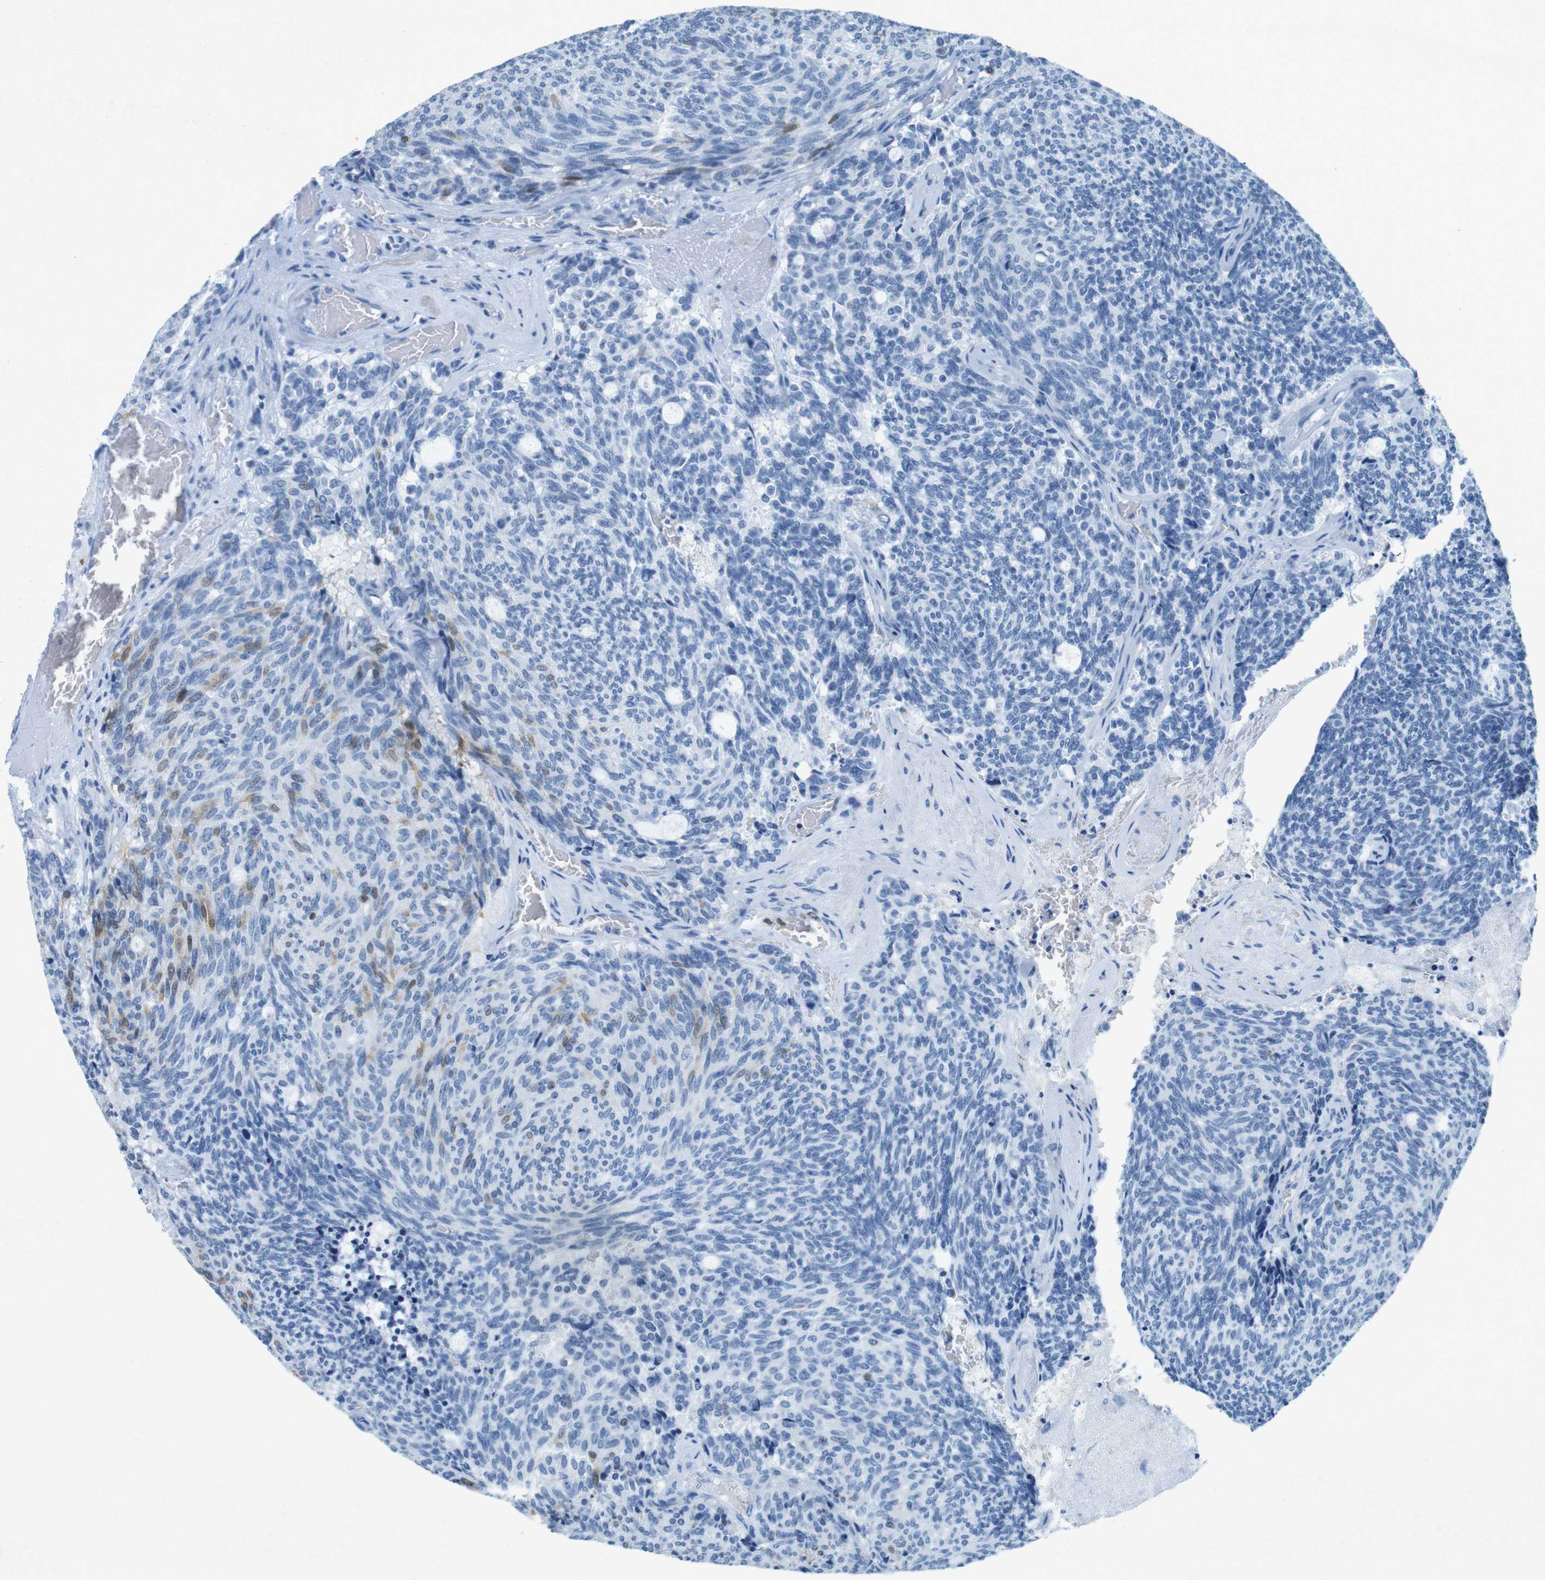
{"staining": {"intensity": "weak", "quantity": "<25%", "location": "cytoplasmic/membranous,nuclear"}, "tissue": "carcinoid", "cell_type": "Tumor cells", "image_type": "cancer", "snomed": [{"axis": "morphology", "description": "Carcinoid, malignant, NOS"}, {"axis": "topography", "description": "Pancreas"}], "caption": "High magnification brightfield microscopy of malignant carcinoid stained with DAB (brown) and counterstained with hematoxylin (blue): tumor cells show no significant expression. (Brightfield microscopy of DAB immunohistochemistry (IHC) at high magnification).", "gene": "CTAG1B", "patient": {"sex": "female", "age": 54}}